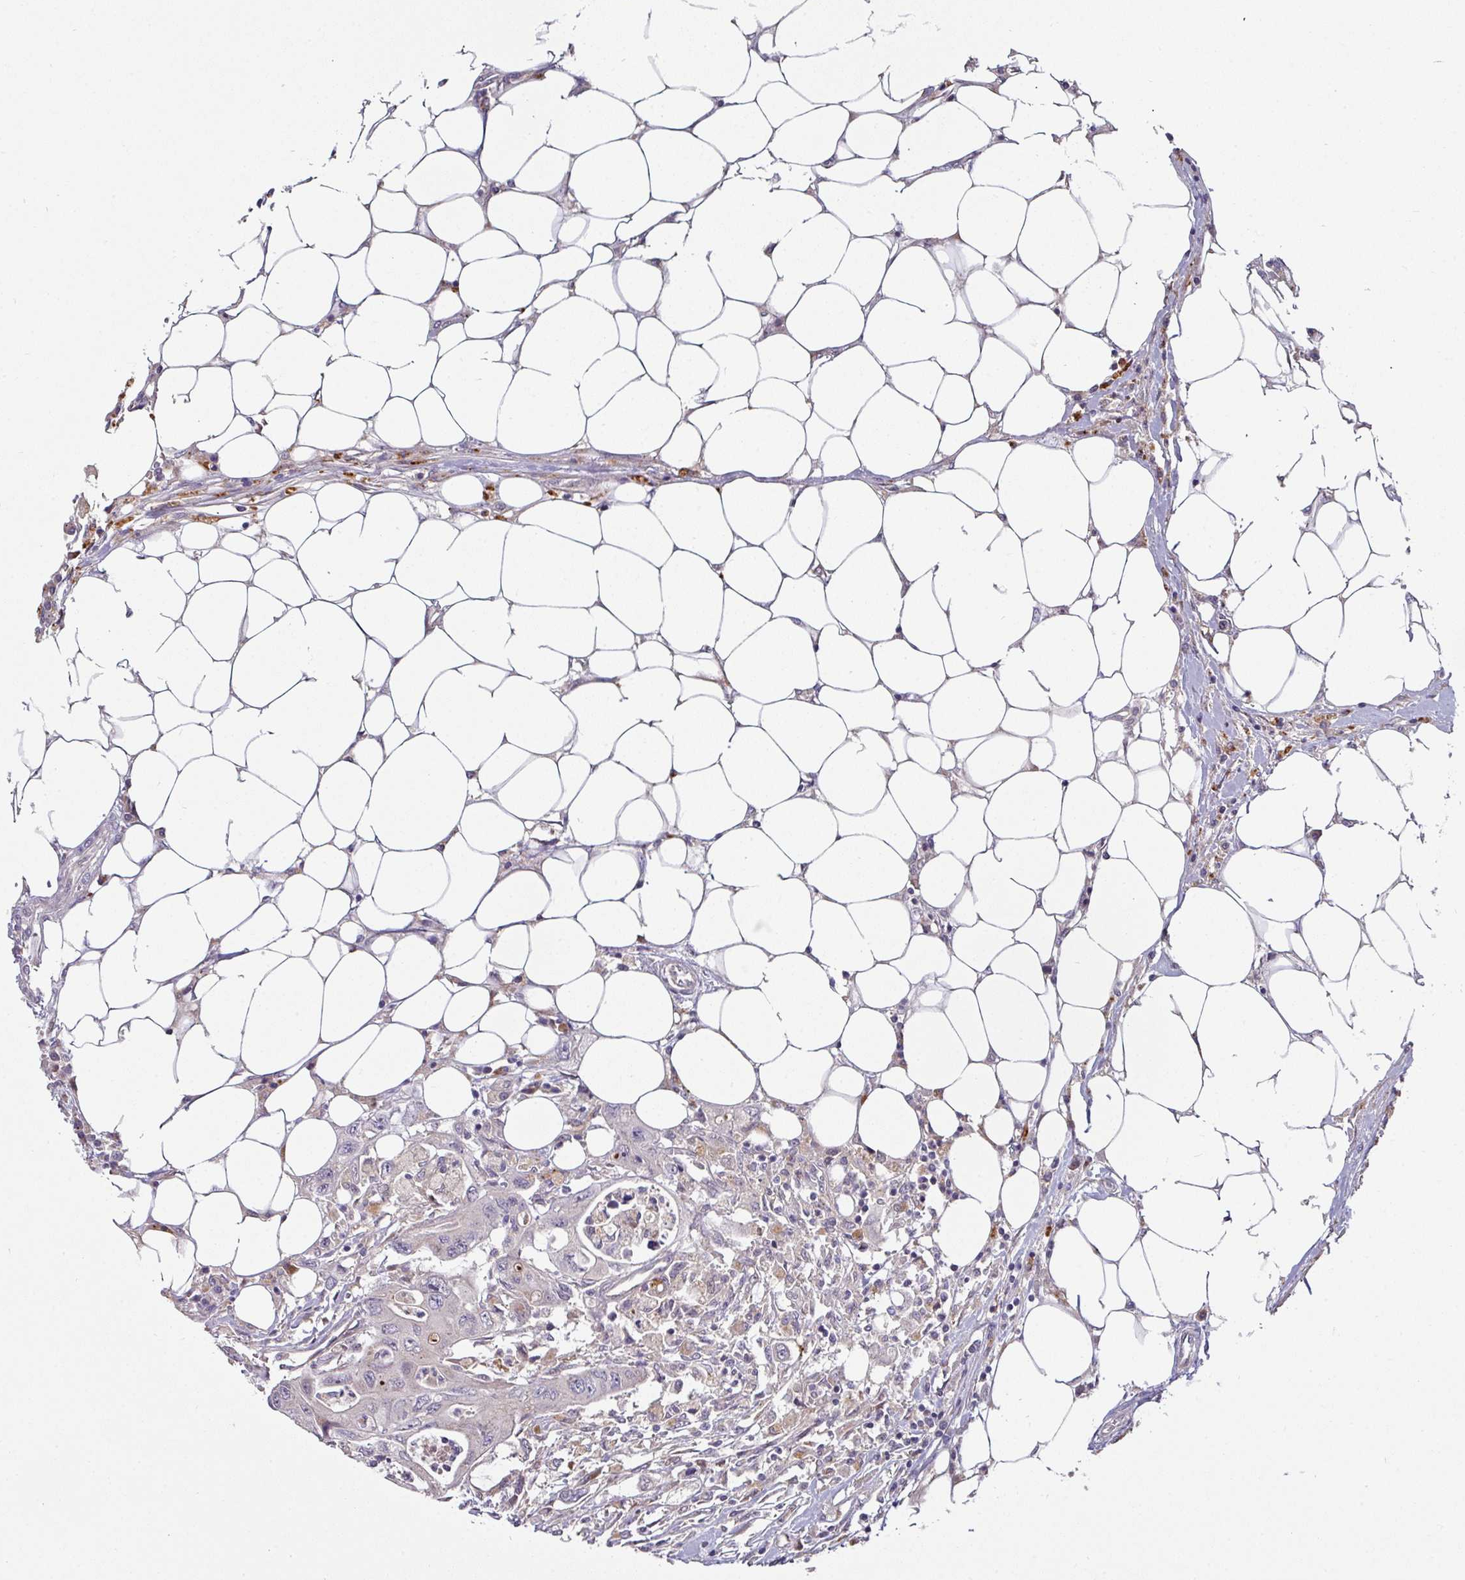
{"staining": {"intensity": "negative", "quantity": "none", "location": "none"}, "tissue": "colorectal cancer", "cell_type": "Tumor cells", "image_type": "cancer", "snomed": [{"axis": "morphology", "description": "Adenocarcinoma, NOS"}, {"axis": "topography", "description": "Colon"}], "caption": "Photomicrograph shows no protein positivity in tumor cells of adenocarcinoma (colorectal) tissue.", "gene": "SWSAP1", "patient": {"sex": "male", "age": 71}}